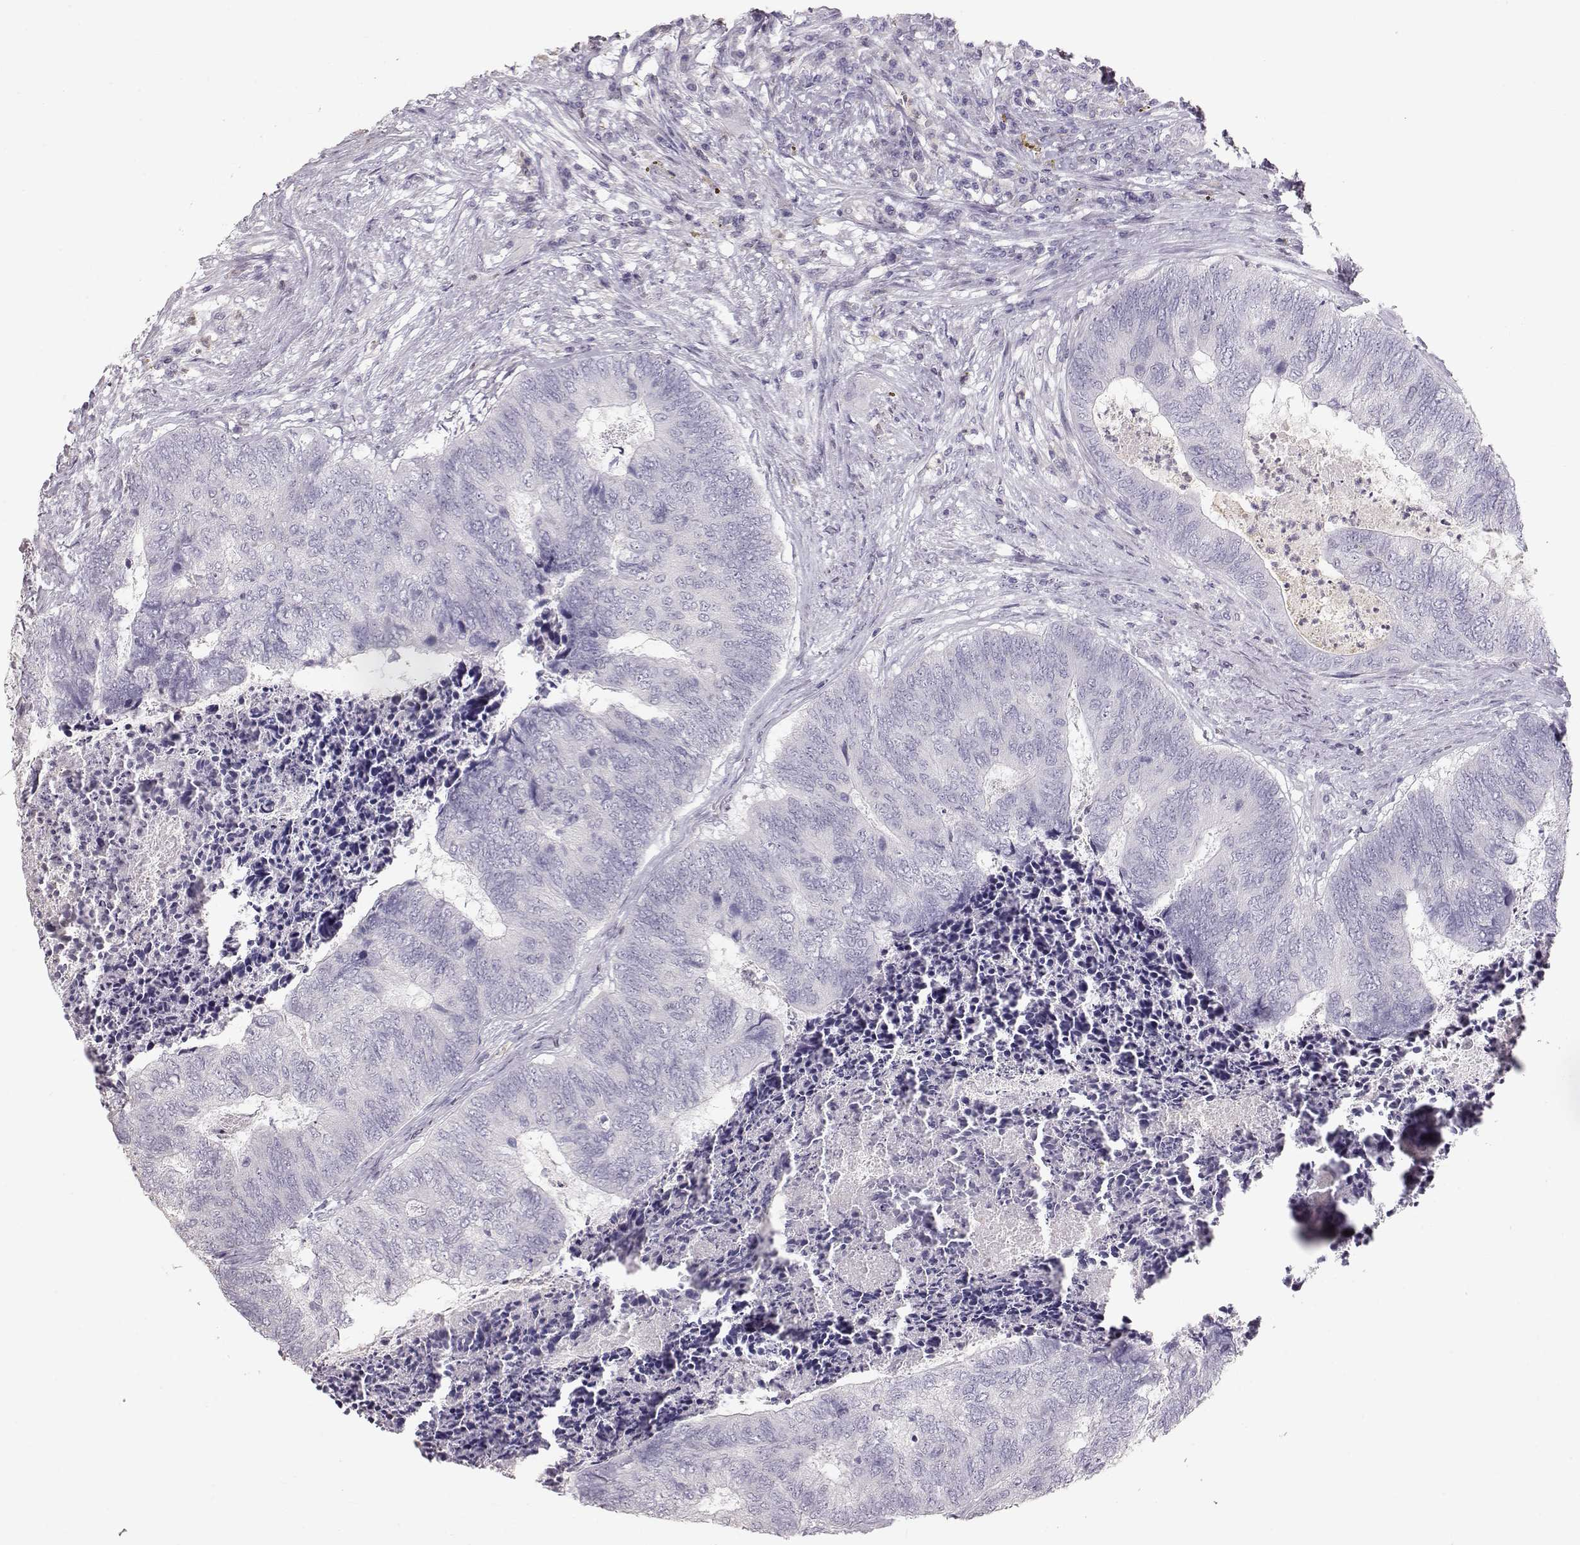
{"staining": {"intensity": "negative", "quantity": "none", "location": "none"}, "tissue": "colorectal cancer", "cell_type": "Tumor cells", "image_type": "cancer", "snomed": [{"axis": "morphology", "description": "Adenocarcinoma, NOS"}, {"axis": "topography", "description": "Colon"}], "caption": "Immunohistochemistry photomicrograph of colorectal adenocarcinoma stained for a protein (brown), which exhibits no expression in tumor cells.", "gene": "POU1F1", "patient": {"sex": "female", "age": 67}}